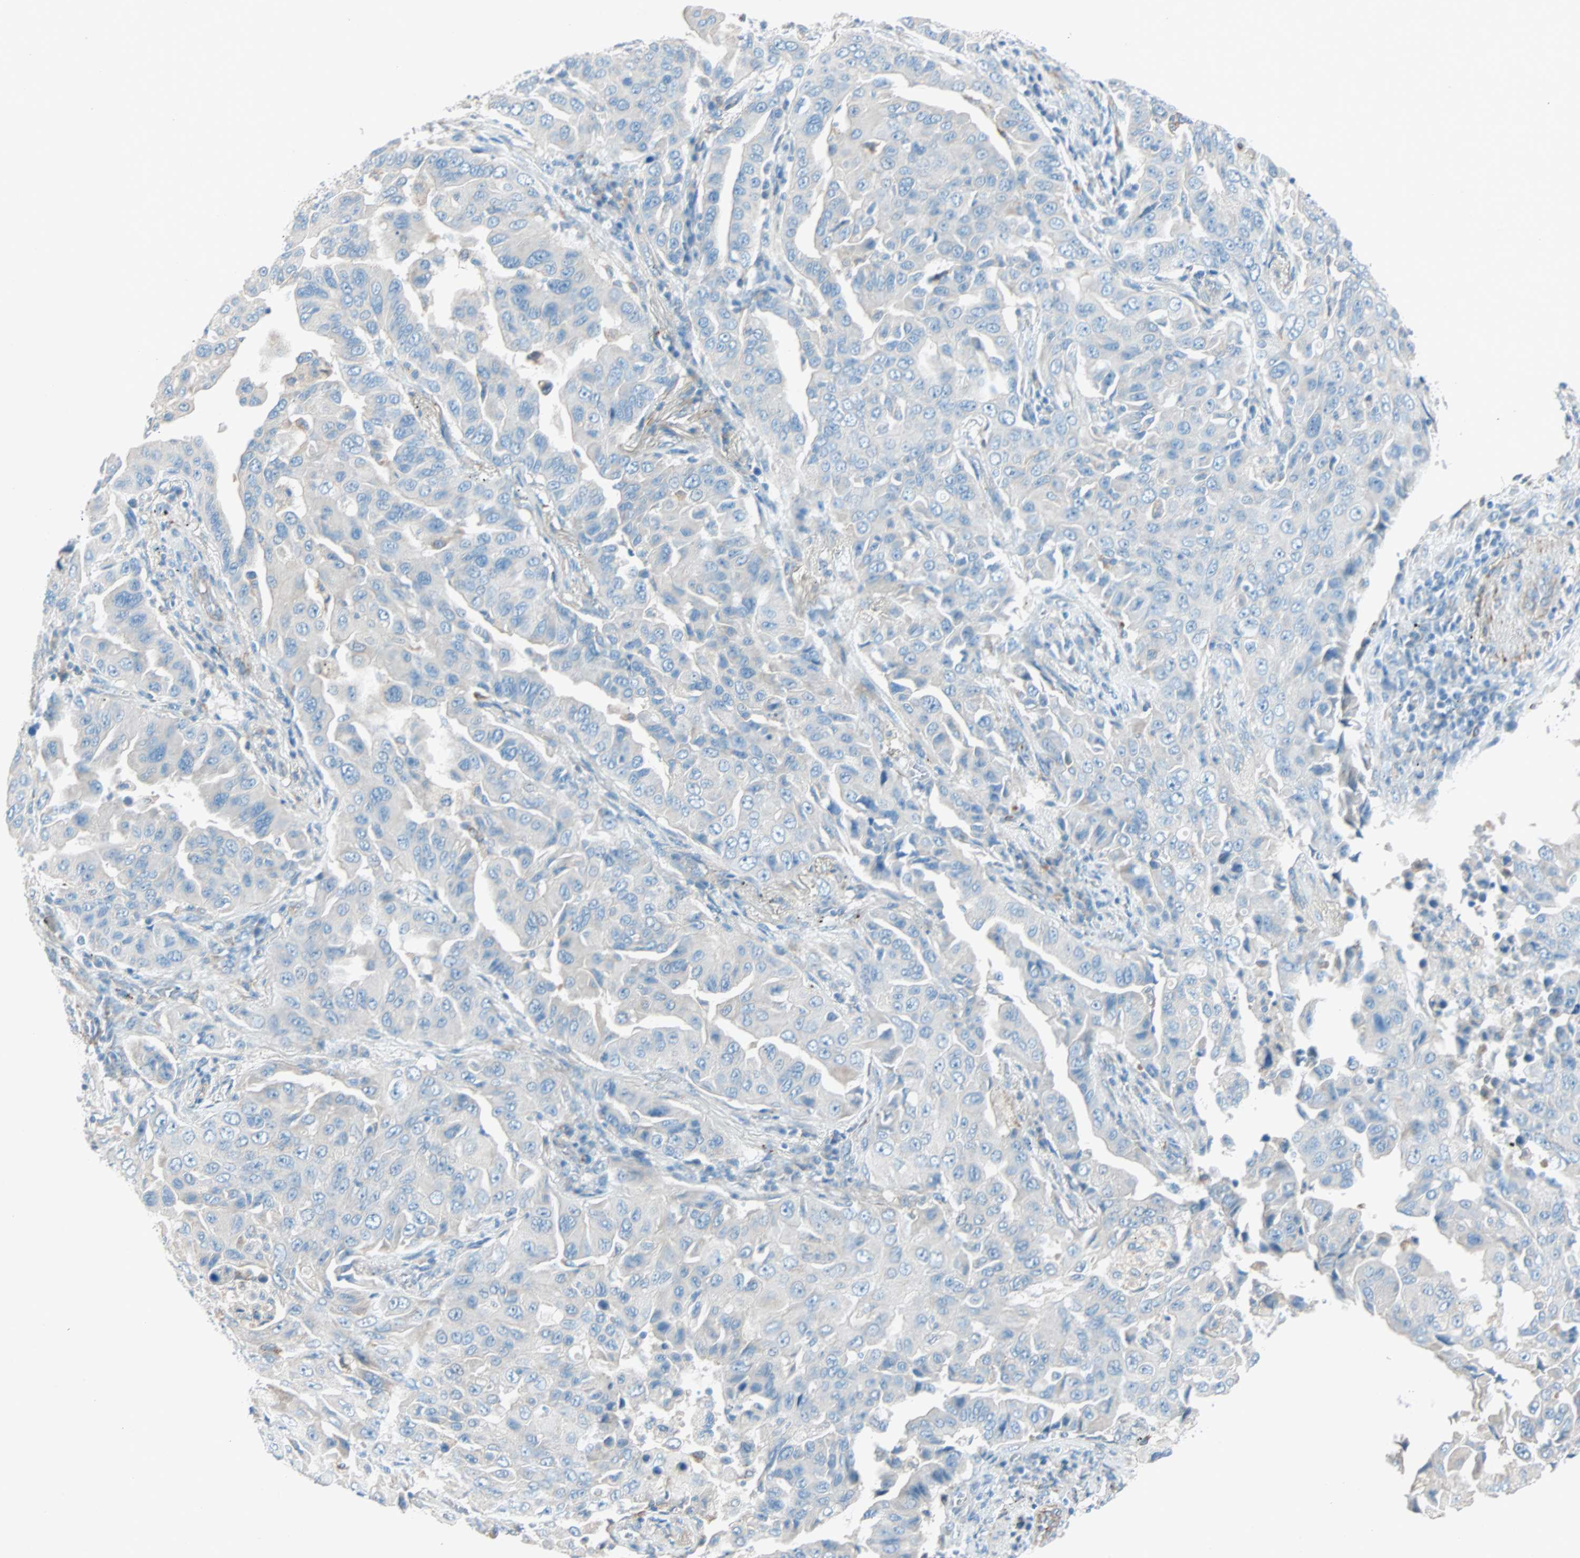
{"staining": {"intensity": "weak", "quantity": ">75%", "location": "cytoplasmic/membranous"}, "tissue": "lung cancer", "cell_type": "Tumor cells", "image_type": "cancer", "snomed": [{"axis": "morphology", "description": "Adenocarcinoma, NOS"}, {"axis": "topography", "description": "Lung"}], "caption": "Human lung adenocarcinoma stained with a protein marker displays weak staining in tumor cells.", "gene": "LY6G6F", "patient": {"sex": "female", "age": 65}}